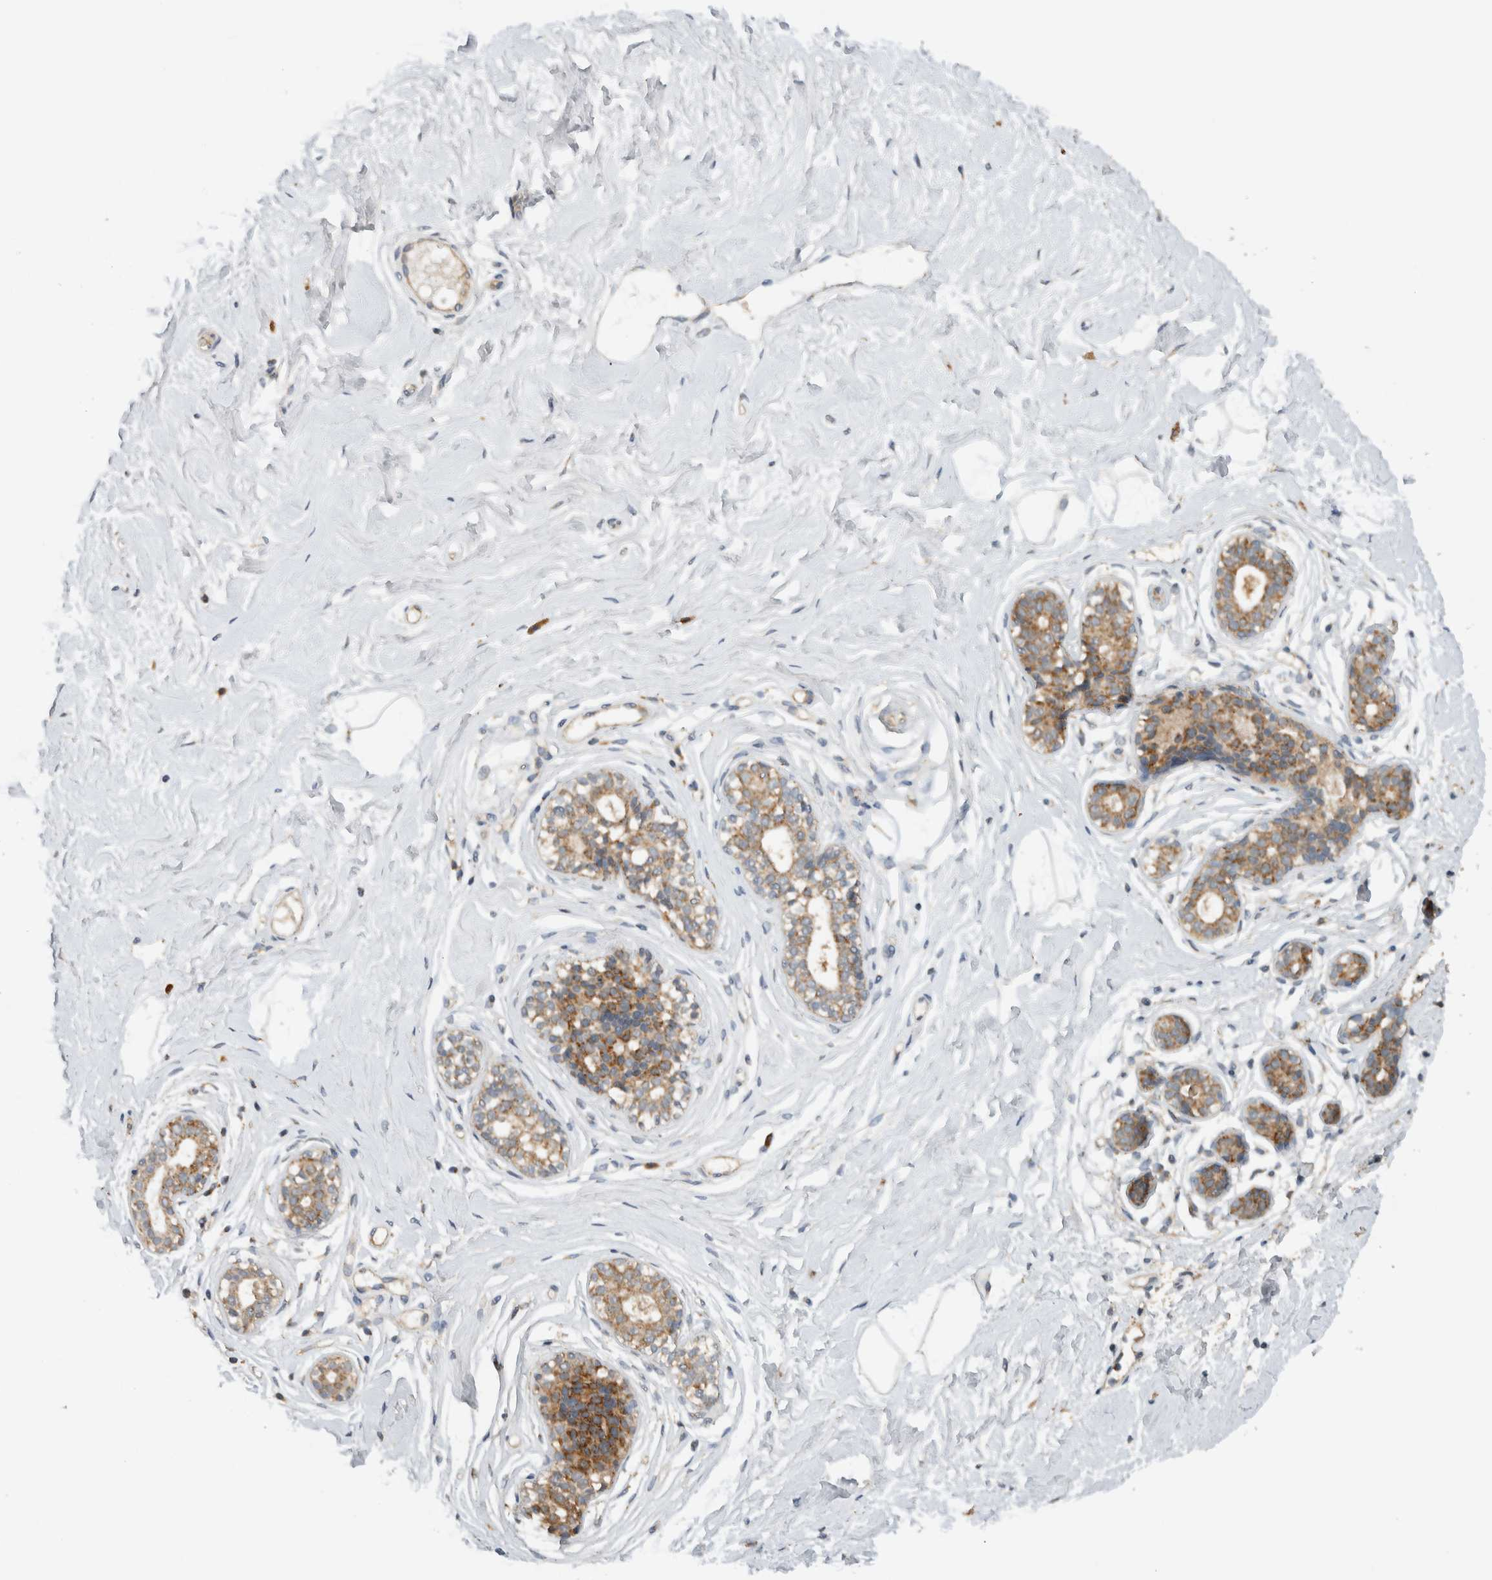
{"staining": {"intensity": "negative", "quantity": "none", "location": "none"}, "tissue": "breast", "cell_type": "Adipocytes", "image_type": "normal", "snomed": [{"axis": "morphology", "description": "Normal tissue, NOS"}, {"axis": "topography", "description": "Breast"}], "caption": "DAB (3,3'-diaminobenzidine) immunohistochemical staining of normal breast demonstrates no significant staining in adipocytes.", "gene": "AMPD1", "patient": {"sex": "female", "age": 23}}